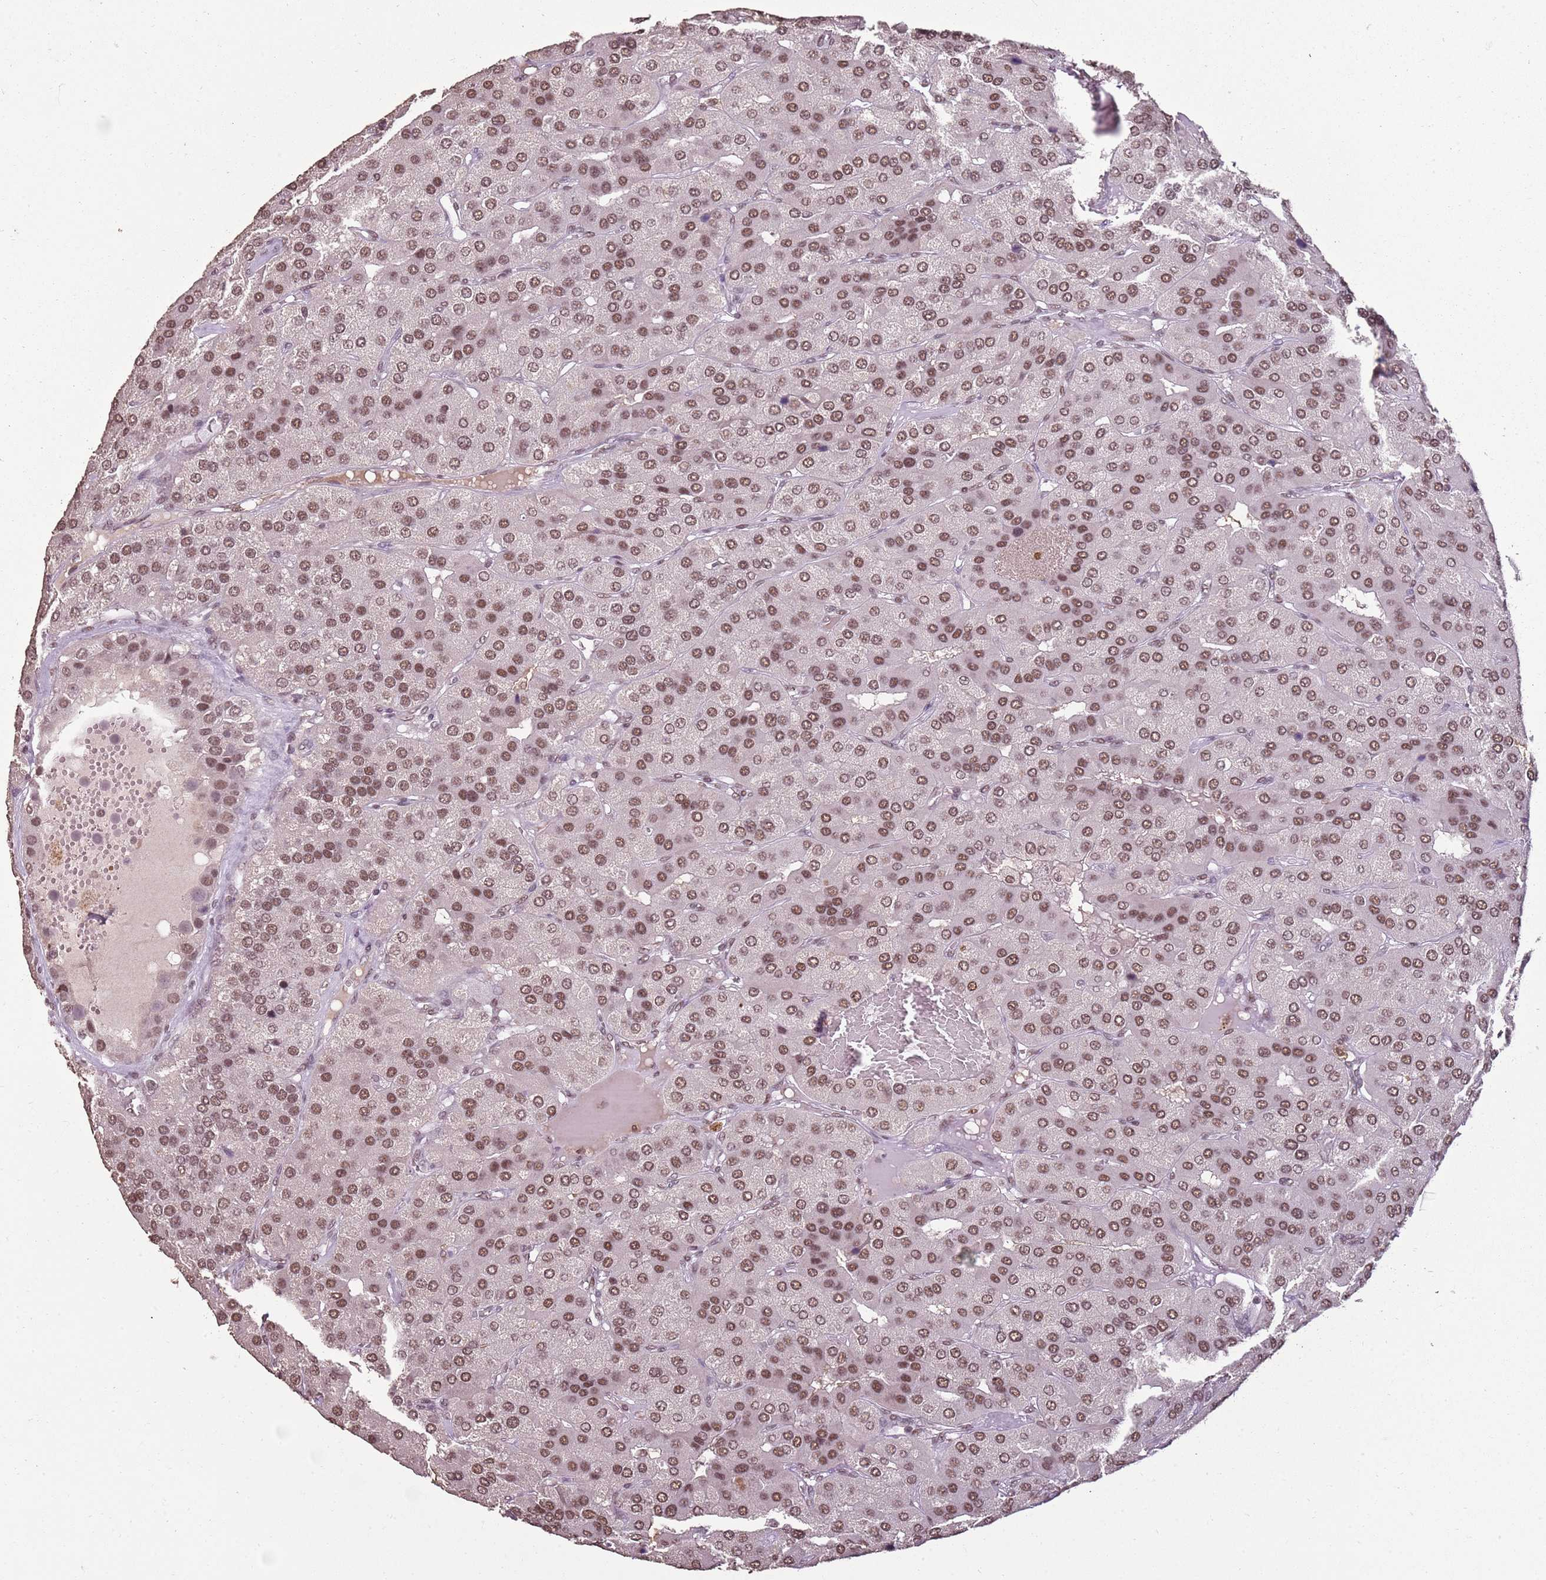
{"staining": {"intensity": "moderate", "quantity": ">75%", "location": "nuclear"}, "tissue": "parathyroid gland", "cell_type": "Glandular cells", "image_type": "normal", "snomed": [{"axis": "morphology", "description": "Normal tissue, NOS"}, {"axis": "morphology", "description": "Adenoma, NOS"}, {"axis": "topography", "description": "Parathyroid gland"}], "caption": "High-magnification brightfield microscopy of normal parathyroid gland stained with DAB (brown) and counterstained with hematoxylin (blue). glandular cells exhibit moderate nuclear positivity is appreciated in approximately>75% of cells. (DAB (3,3'-diaminobenzidine) IHC, brown staining for protein, blue staining for nuclei).", "gene": "ARL14EP", "patient": {"sex": "female", "age": 86}}